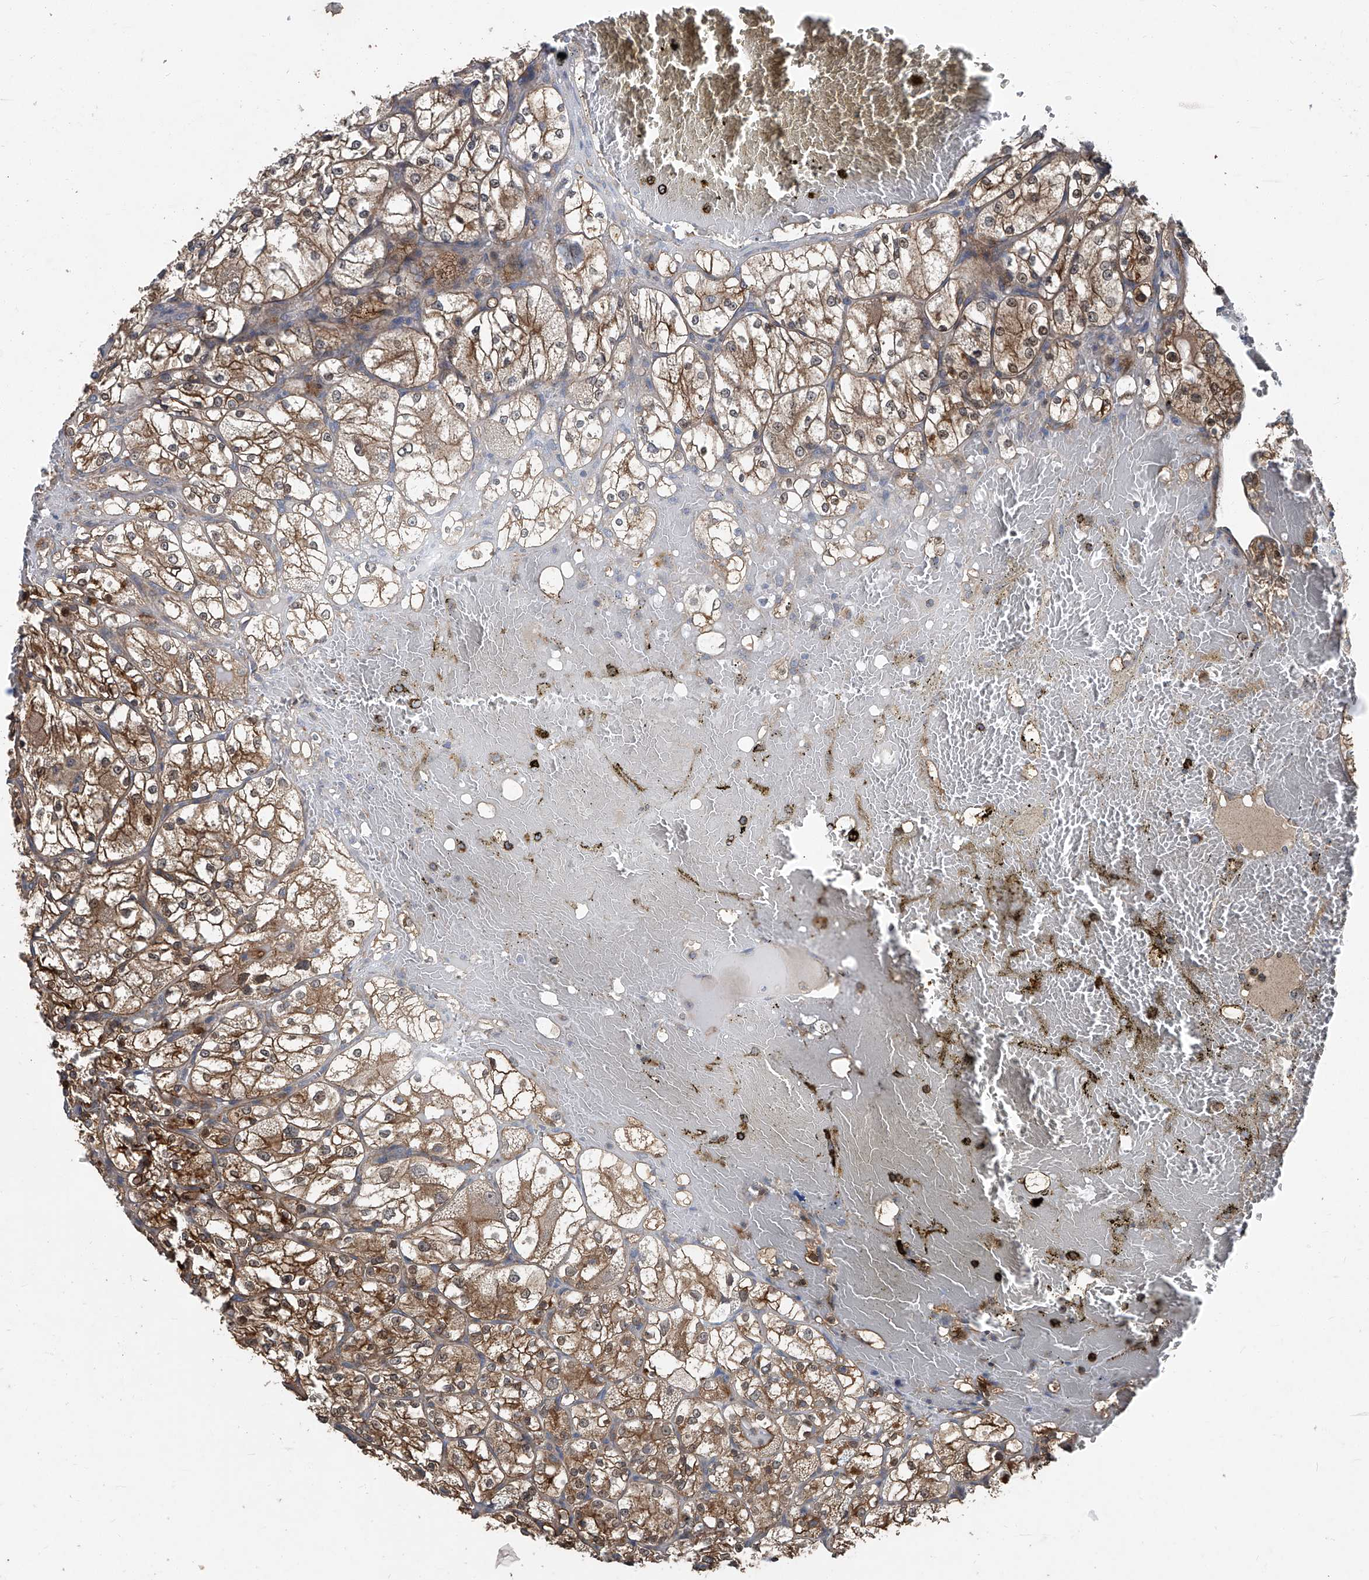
{"staining": {"intensity": "moderate", "quantity": ">75%", "location": "cytoplasmic/membranous,nuclear"}, "tissue": "renal cancer", "cell_type": "Tumor cells", "image_type": "cancer", "snomed": [{"axis": "morphology", "description": "Adenocarcinoma, NOS"}, {"axis": "topography", "description": "Kidney"}], "caption": "IHC micrograph of neoplastic tissue: human renal adenocarcinoma stained using immunohistochemistry exhibits medium levels of moderate protein expression localized specifically in the cytoplasmic/membranous and nuclear of tumor cells, appearing as a cytoplasmic/membranous and nuclear brown color.", "gene": "ANKRD34A", "patient": {"sex": "female", "age": 69}}